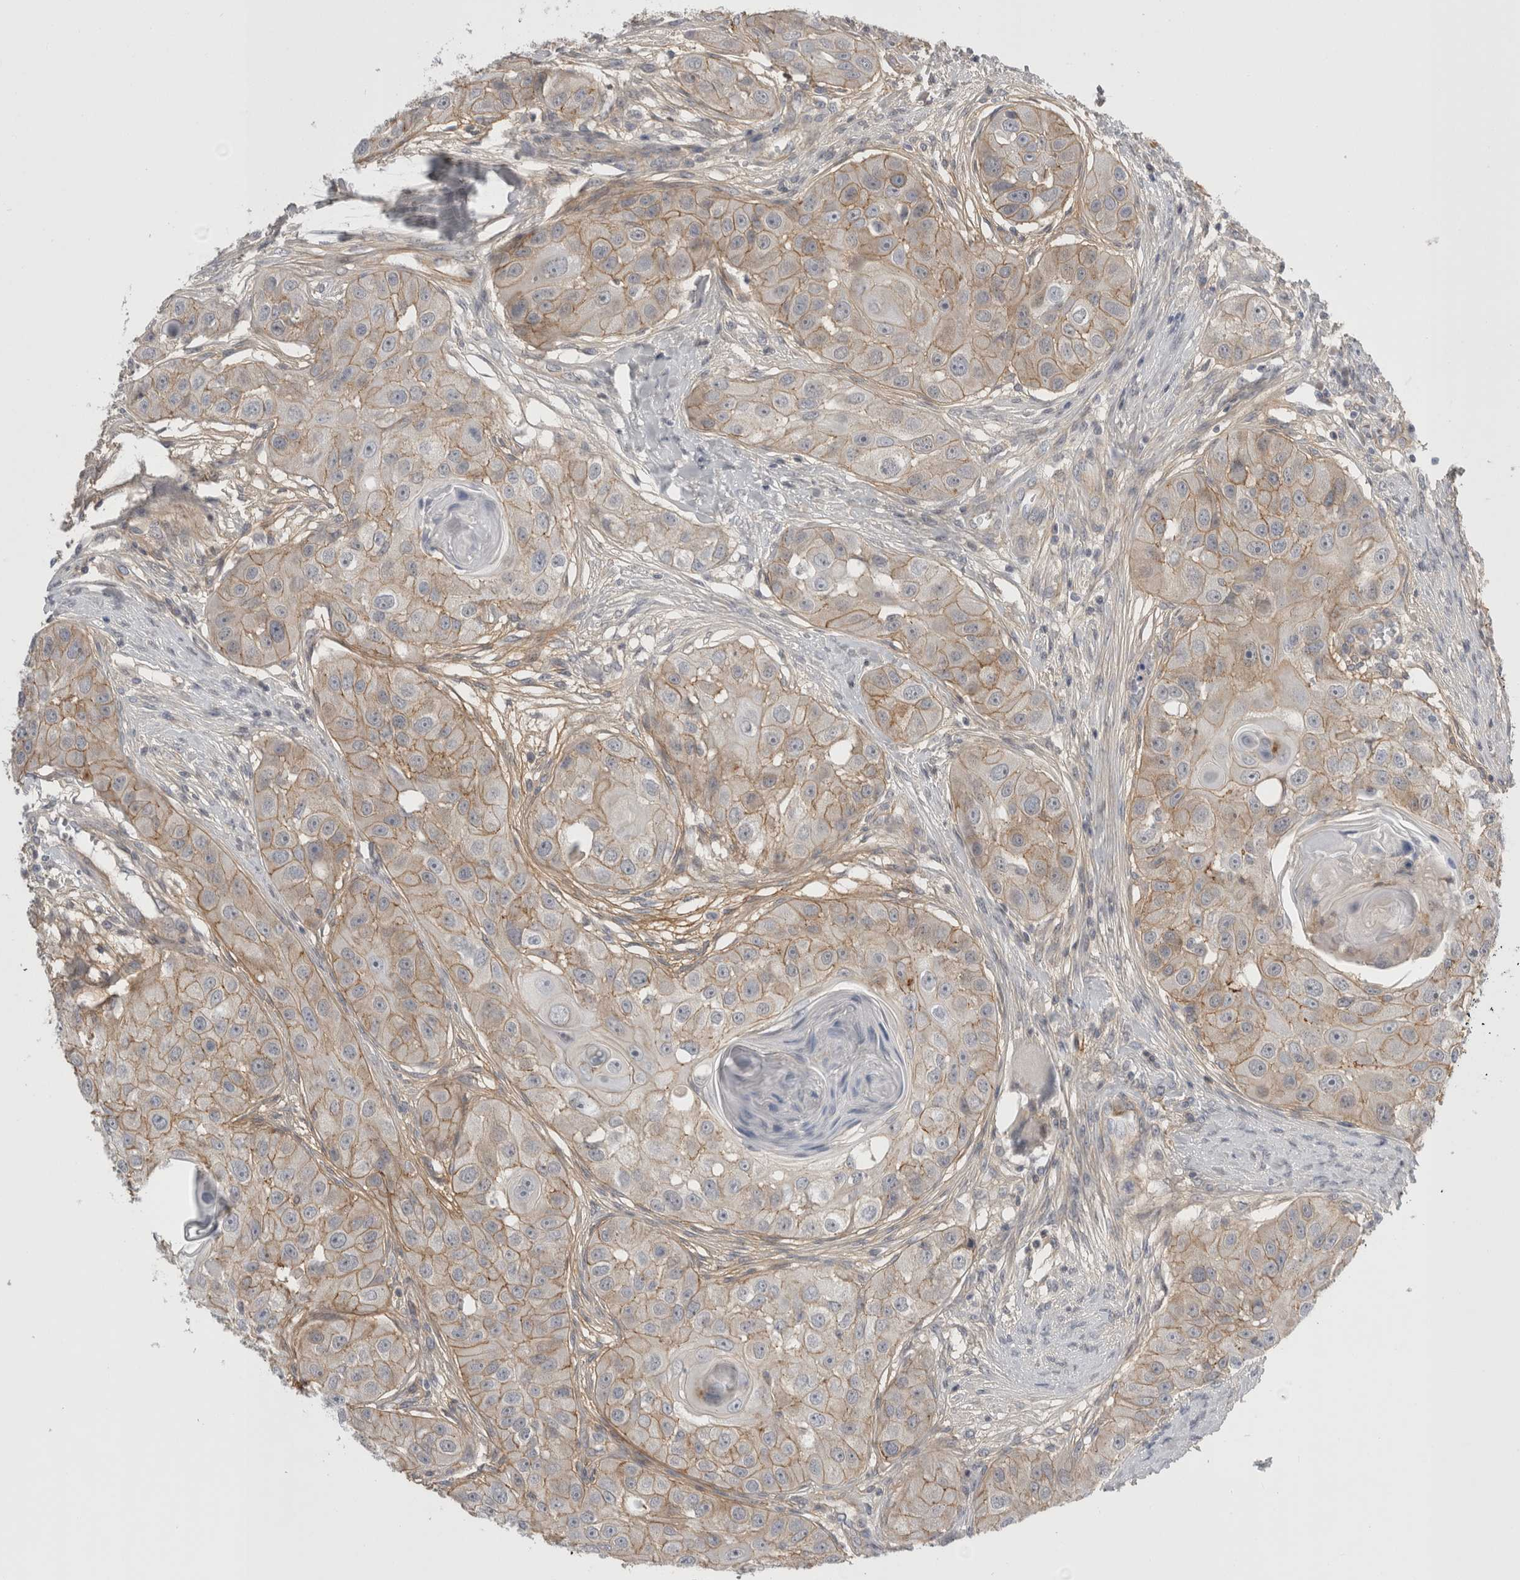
{"staining": {"intensity": "weak", "quantity": ">75%", "location": "cytoplasmic/membranous"}, "tissue": "head and neck cancer", "cell_type": "Tumor cells", "image_type": "cancer", "snomed": [{"axis": "morphology", "description": "Normal tissue, NOS"}, {"axis": "morphology", "description": "Squamous cell carcinoma, NOS"}, {"axis": "topography", "description": "Skeletal muscle"}, {"axis": "topography", "description": "Head-Neck"}], "caption": "IHC histopathology image of human head and neck squamous cell carcinoma stained for a protein (brown), which shows low levels of weak cytoplasmic/membranous staining in about >75% of tumor cells.", "gene": "VANGL1", "patient": {"sex": "male", "age": 51}}